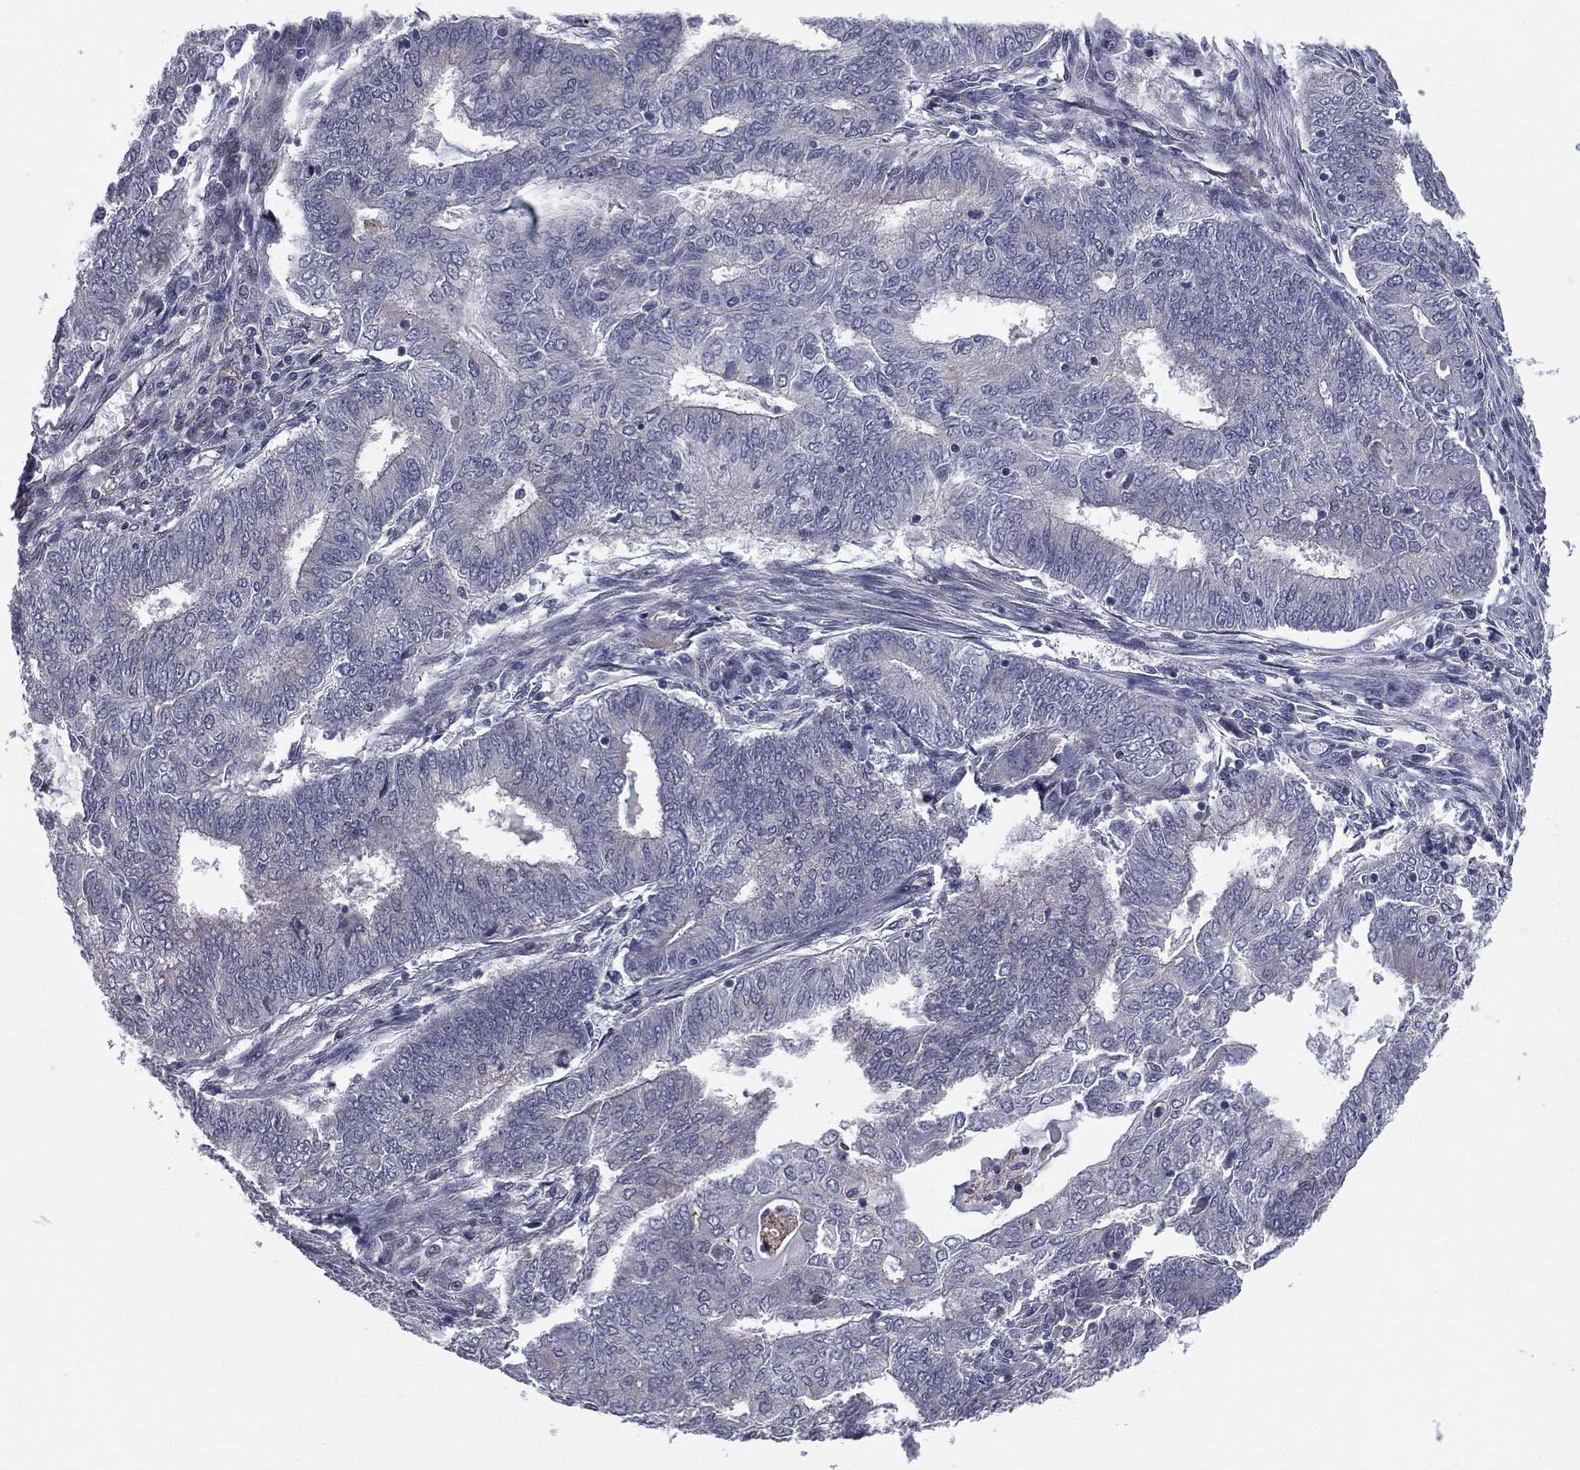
{"staining": {"intensity": "negative", "quantity": "none", "location": "none"}, "tissue": "endometrial cancer", "cell_type": "Tumor cells", "image_type": "cancer", "snomed": [{"axis": "morphology", "description": "Adenocarcinoma, NOS"}, {"axis": "topography", "description": "Endometrium"}], "caption": "An IHC histopathology image of endometrial cancer (adenocarcinoma) is shown. There is no staining in tumor cells of endometrial cancer (adenocarcinoma).", "gene": "ACTRT2", "patient": {"sex": "female", "age": 62}}